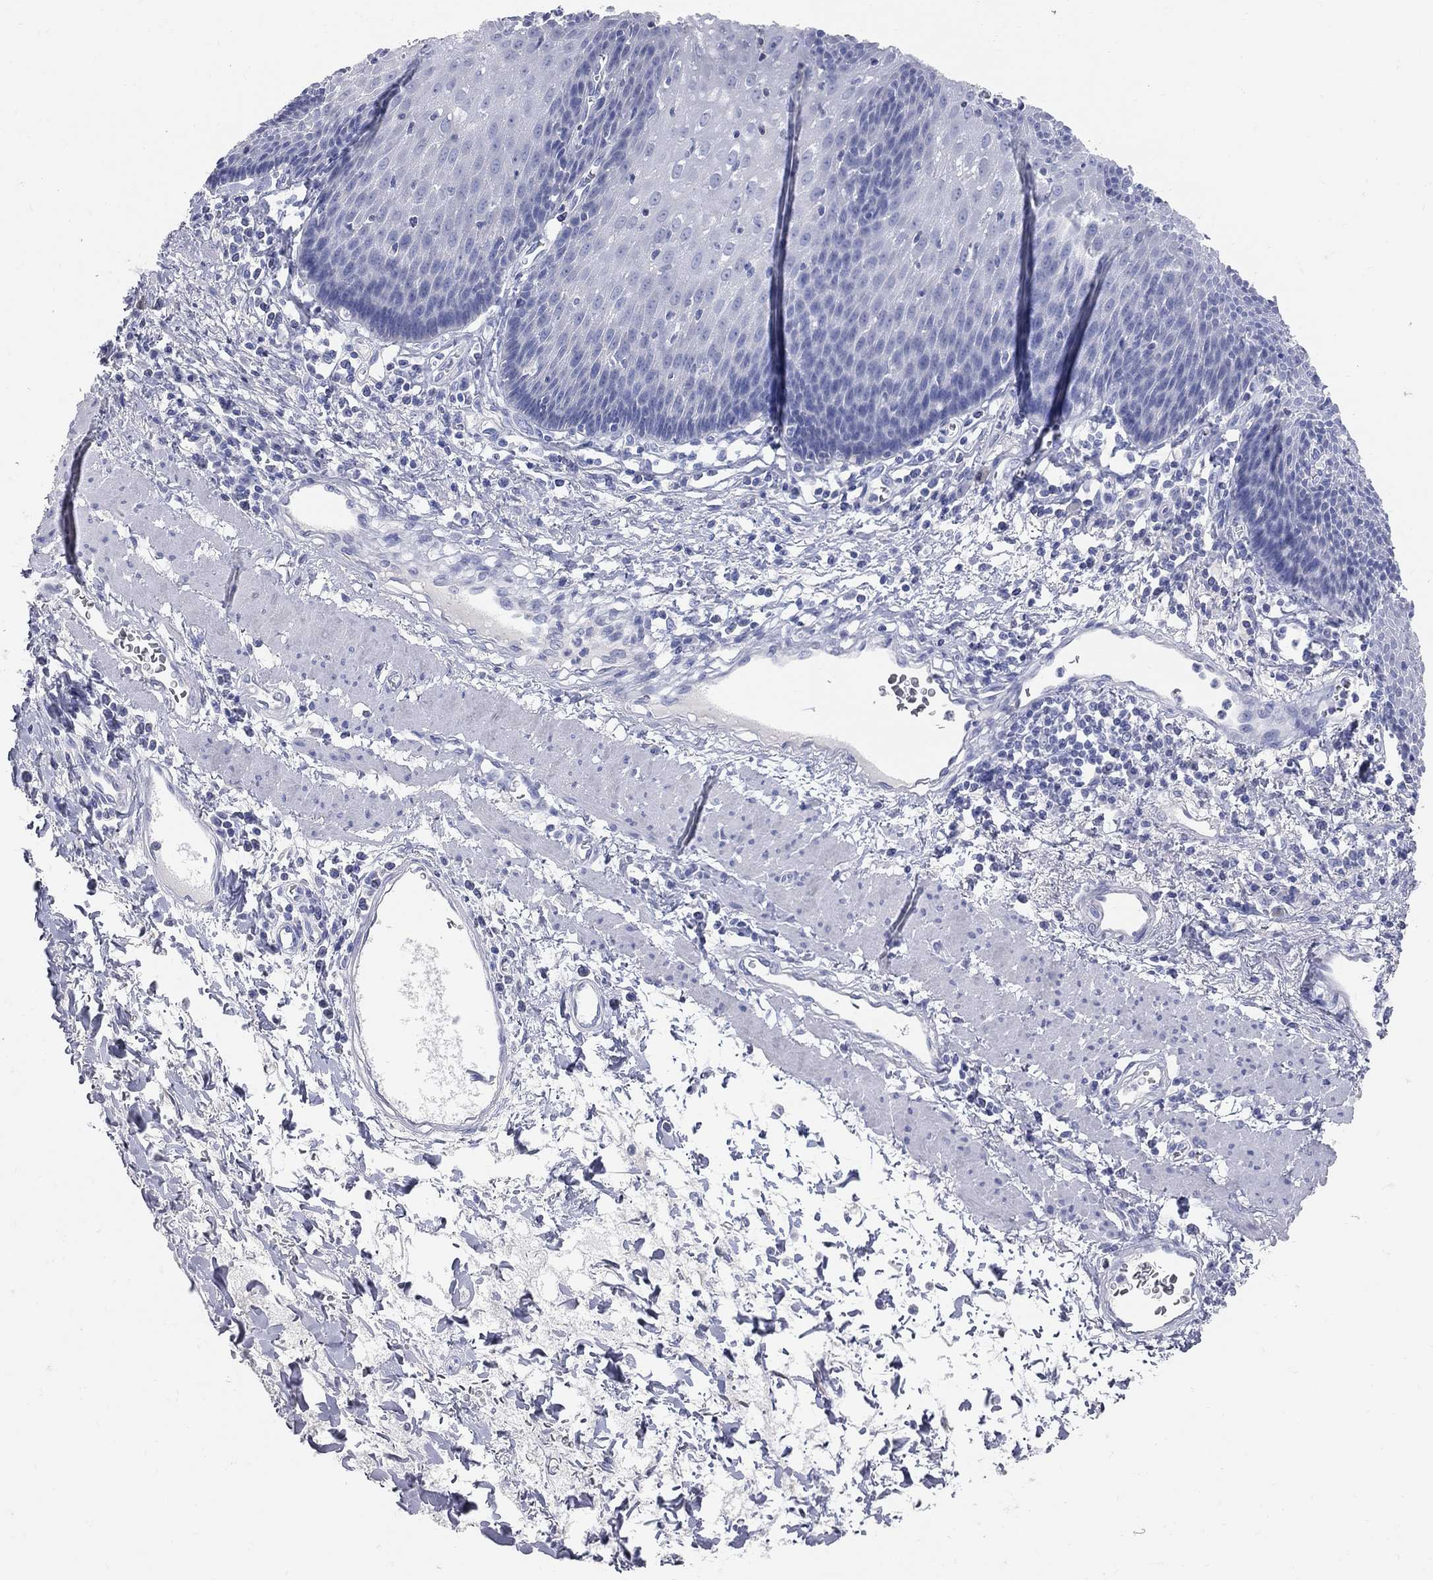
{"staining": {"intensity": "negative", "quantity": "none", "location": "none"}, "tissue": "esophagus", "cell_type": "Squamous epithelial cells", "image_type": "normal", "snomed": [{"axis": "morphology", "description": "Normal tissue, NOS"}, {"axis": "topography", "description": "Esophagus"}], "caption": "The photomicrograph reveals no significant positivity in squamous epithelial cells of esophagus. (Brightfield microscopy of DAB (3,3'-diaminobenzidine) immunohistochemistry at high magnification).", "gene": "AOX1", "patient": {"sex": "male", "age": 57}}